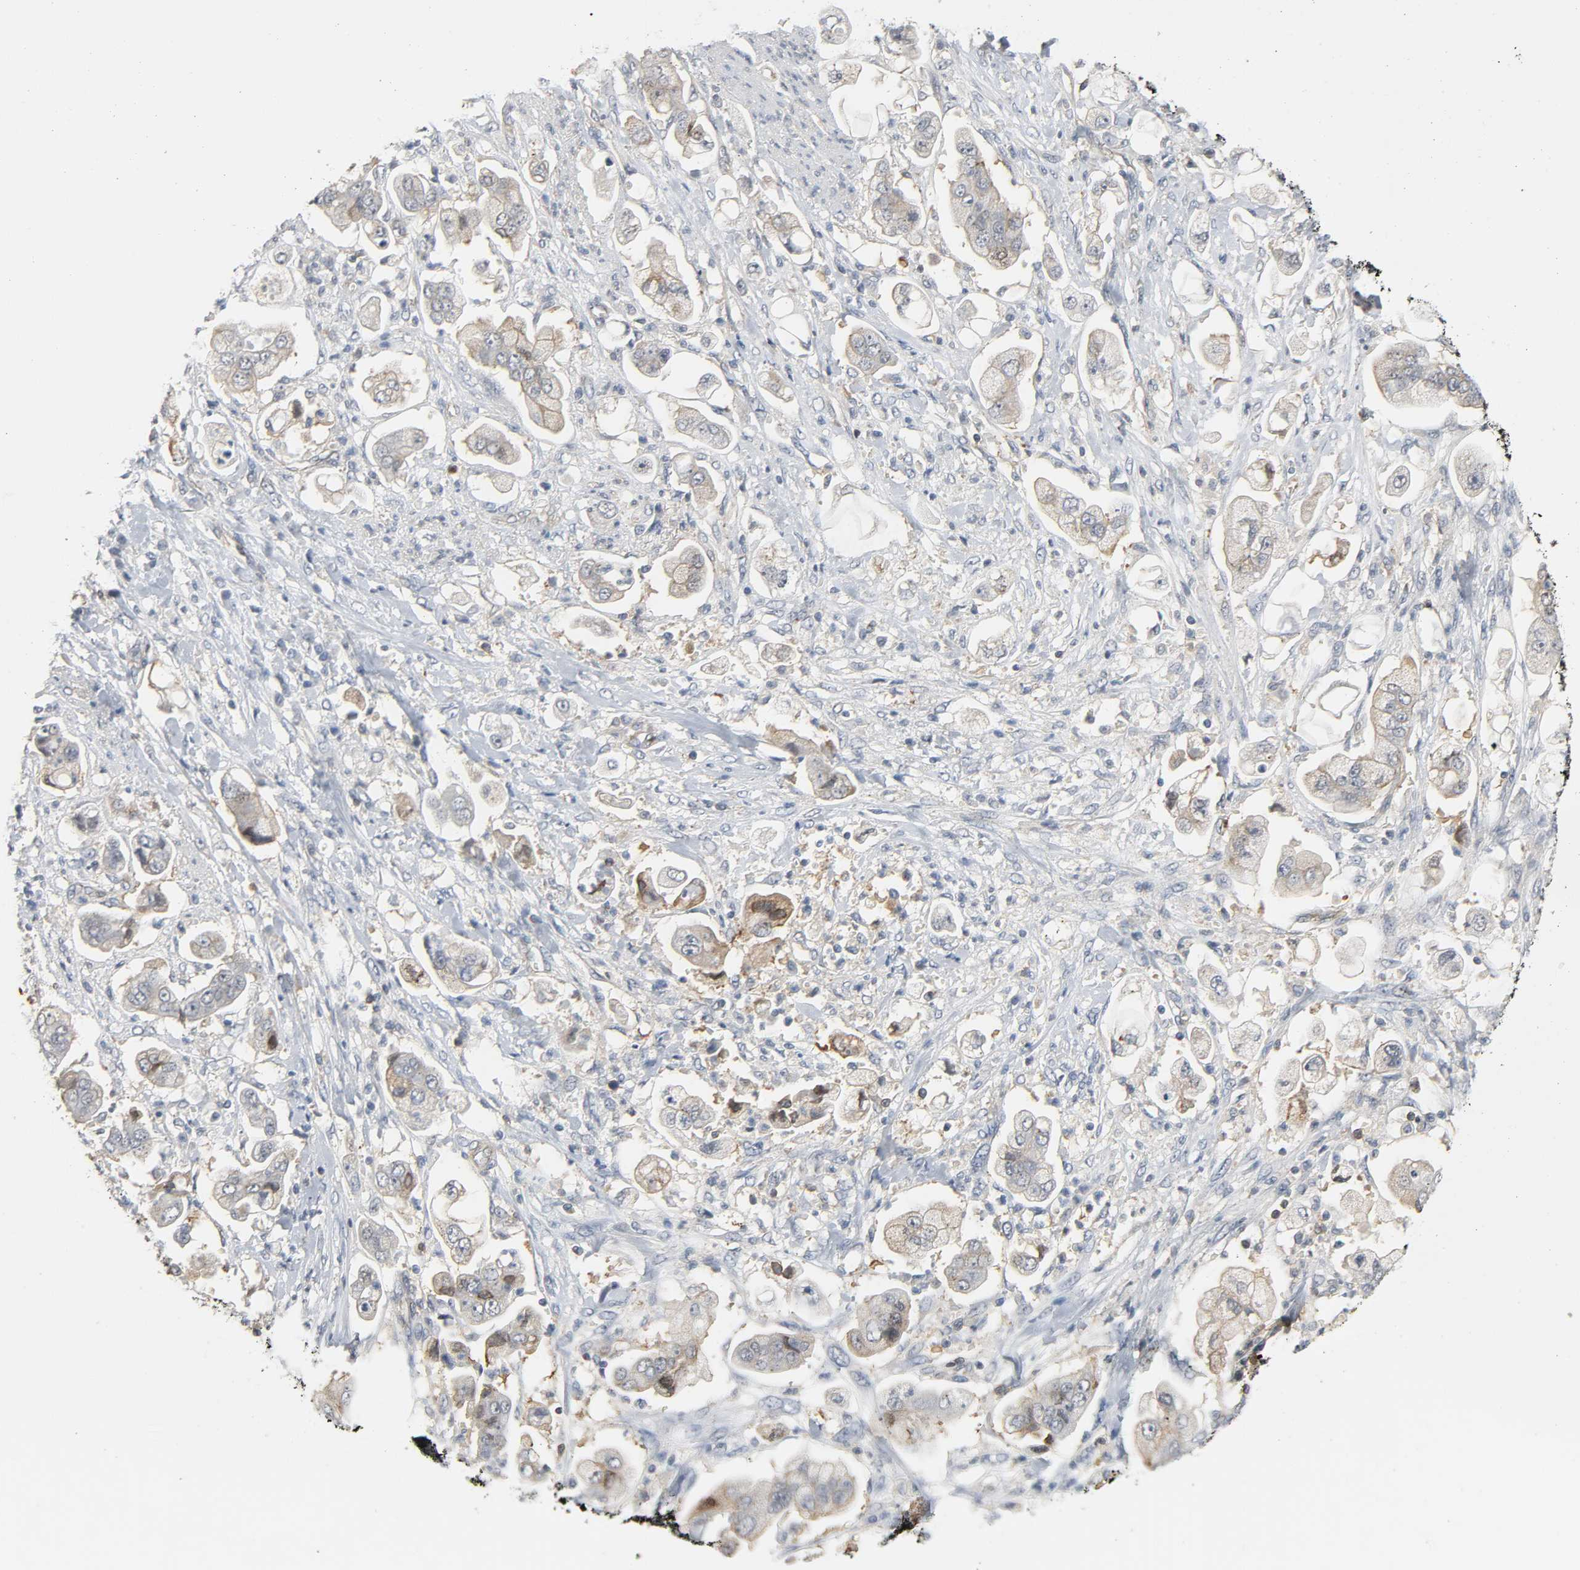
{"staining": {"intensity": "weak", "quantity": "<25%", "location": "cytoplasmic/membranous"}, "tissue": "stomach cancer", "cell_type": "Tumor cells", "image_type": "cancer", "snomed": [{"axis": "morphology", "description": "Adenocarcinoma, NOS"}, {"axis": "topography", "description": "Stomach"}], "caption": "IHC micrograph of neoplastic tissue: human adenocarcinoma (stomach) stained with DAB (3,3'-diaminobenzidine) shows no significant protein staining in tumor cells. (Stains: DAB immunohistochemistry (IHC) with hematoxylin counter stain, Microscopy: brightfield microscopy at high magnification).", "gene": "CD4", "patient": {"sex": "male", "age": 62}}